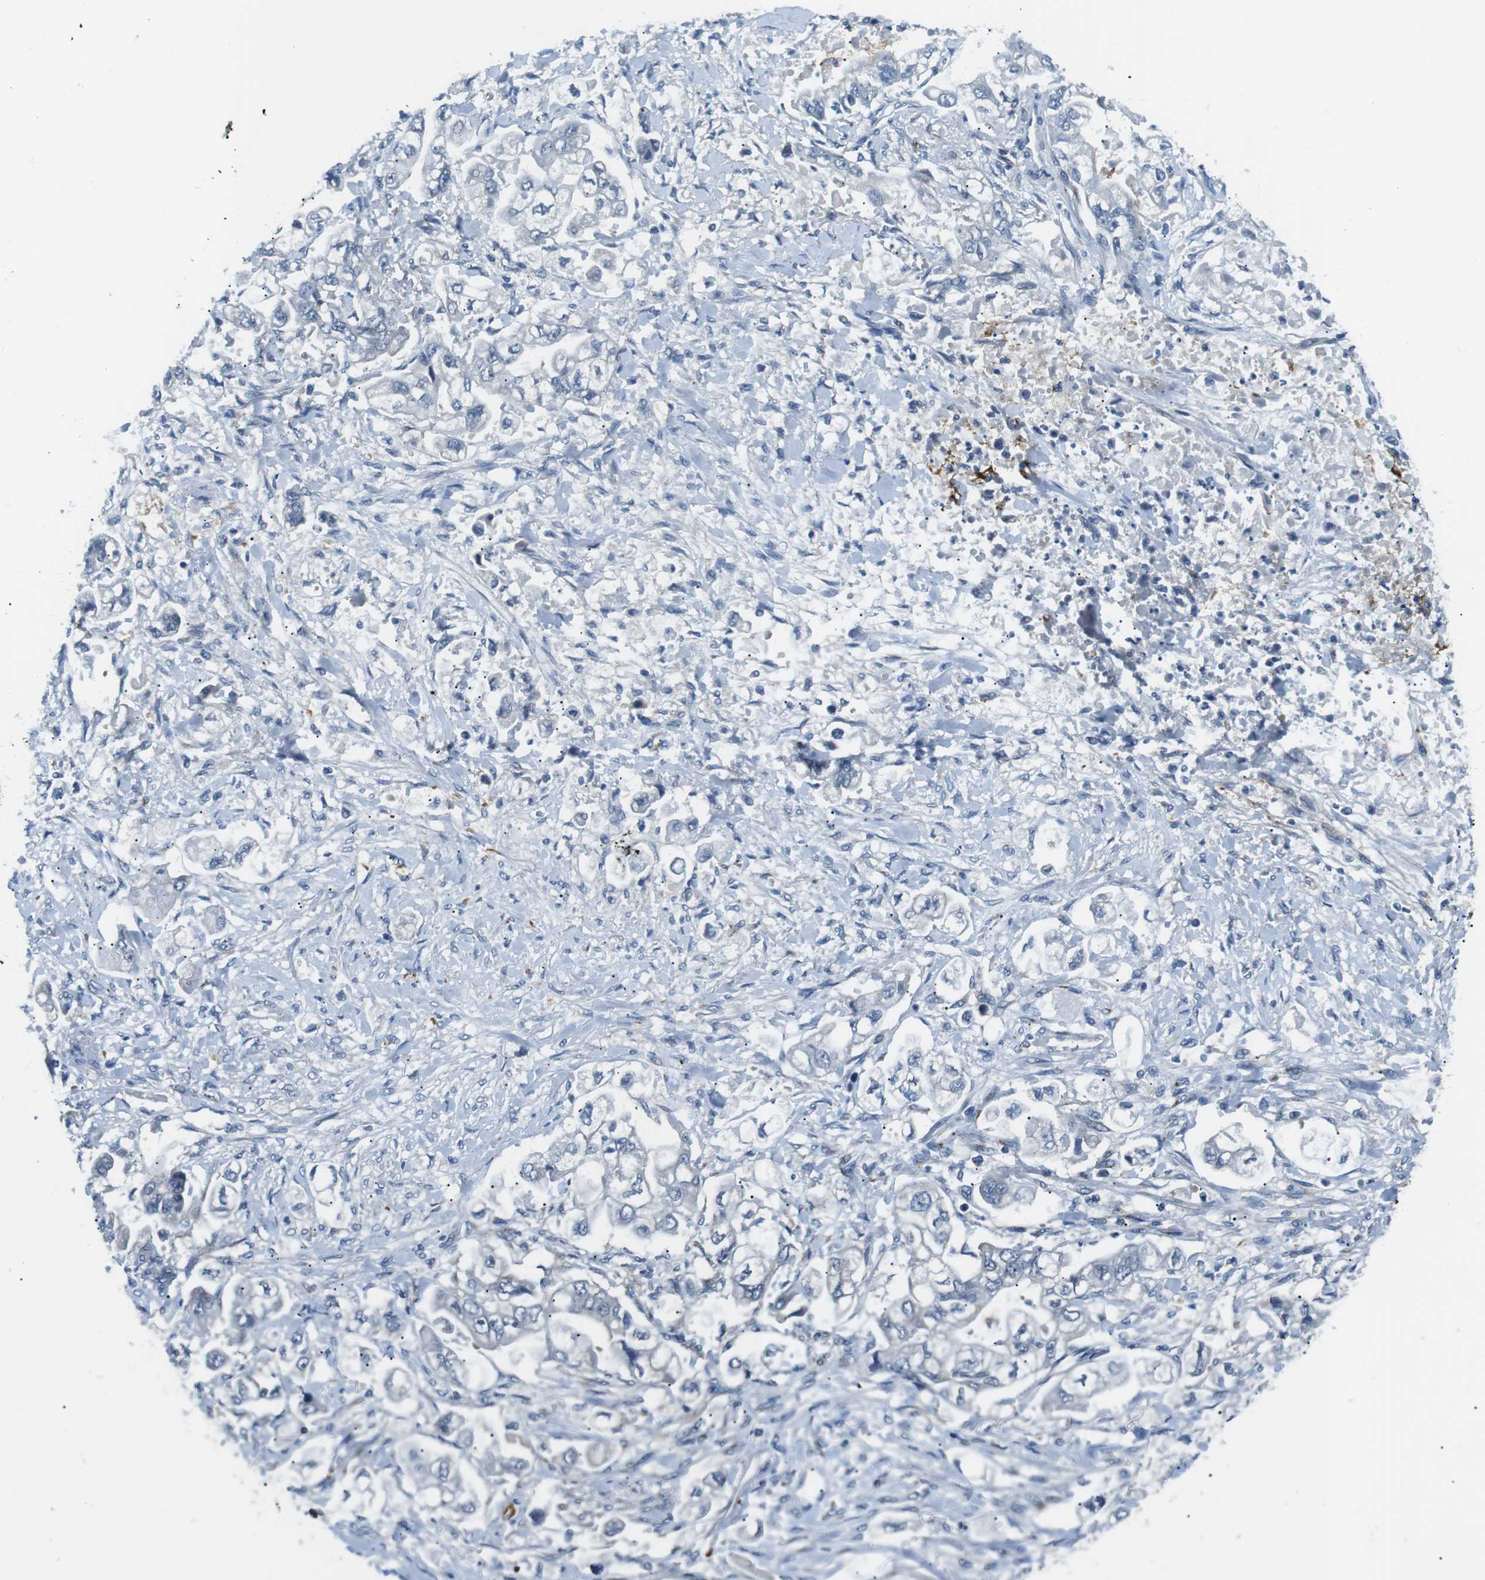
{"staining": {"intensity": "negative", "quantity": "none", "location": "none"}, "tissue": "stomach cancer", "cell_type": "Tumor cells", "image_type": "cancer", "snomed": [{"axis": "morphology", "description": "Normal tissue, NOS"}, {"axis": "morphology", "description": "Adenocarcinoma, NOS"}, {"axis": "topography", "description": "Stomach"}], "caption": "The image displays no significant expression in tumor cells of stomach cancer. Brightfield microscopy of IHC stained with DAB (brown) and hematoxylin (blue), captured at high magnification.", "gene": "WSCD1", "patient": {"sex": "male", "age": 62}}